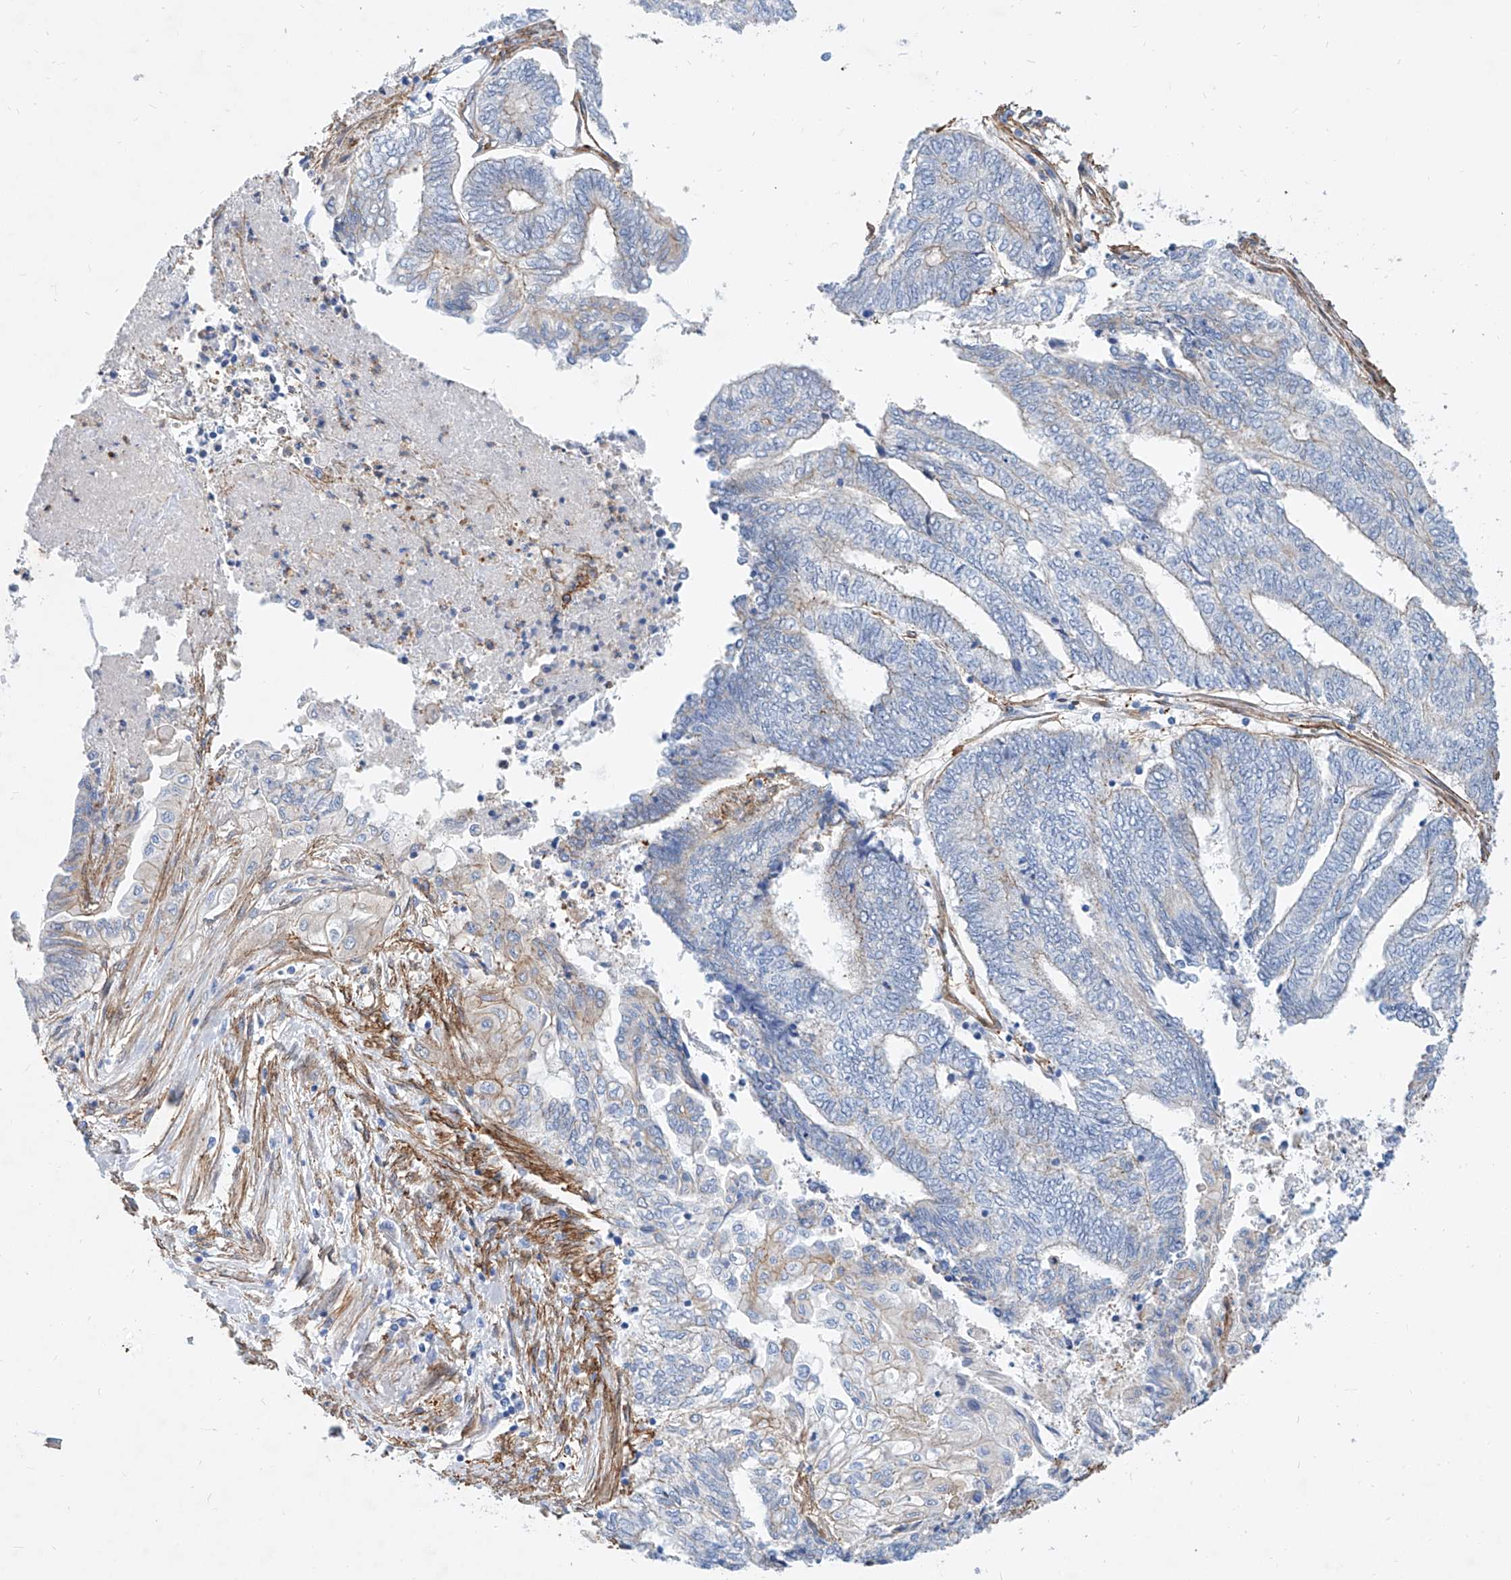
{"staining": {"intensity": "negative", "quantity": "none", "location": "none"}, "tissue": "endometrial cancer", "cell_type": "Tumor cells", "image_type": "cancer", "snomed": [{"axis": "morphology", "description": "Adenocarcinoma, NOS"}, {"axis": "topography", "description": "Uterus"}, {"axis": "topography", "description": "Endometrium"}], "caption": "High magnification brightfield microscopy of endometrial cancer stained with DAB (brown) and counterstained with hematoxylin (blue): tumor cells show no significant positivity. (Brightfield microscopy of DAB (3,3'-diaminobenzidine) IHC at high magnification).", "gene": "TAS2R60", "patient": {"sex": "female", "age": 70}}